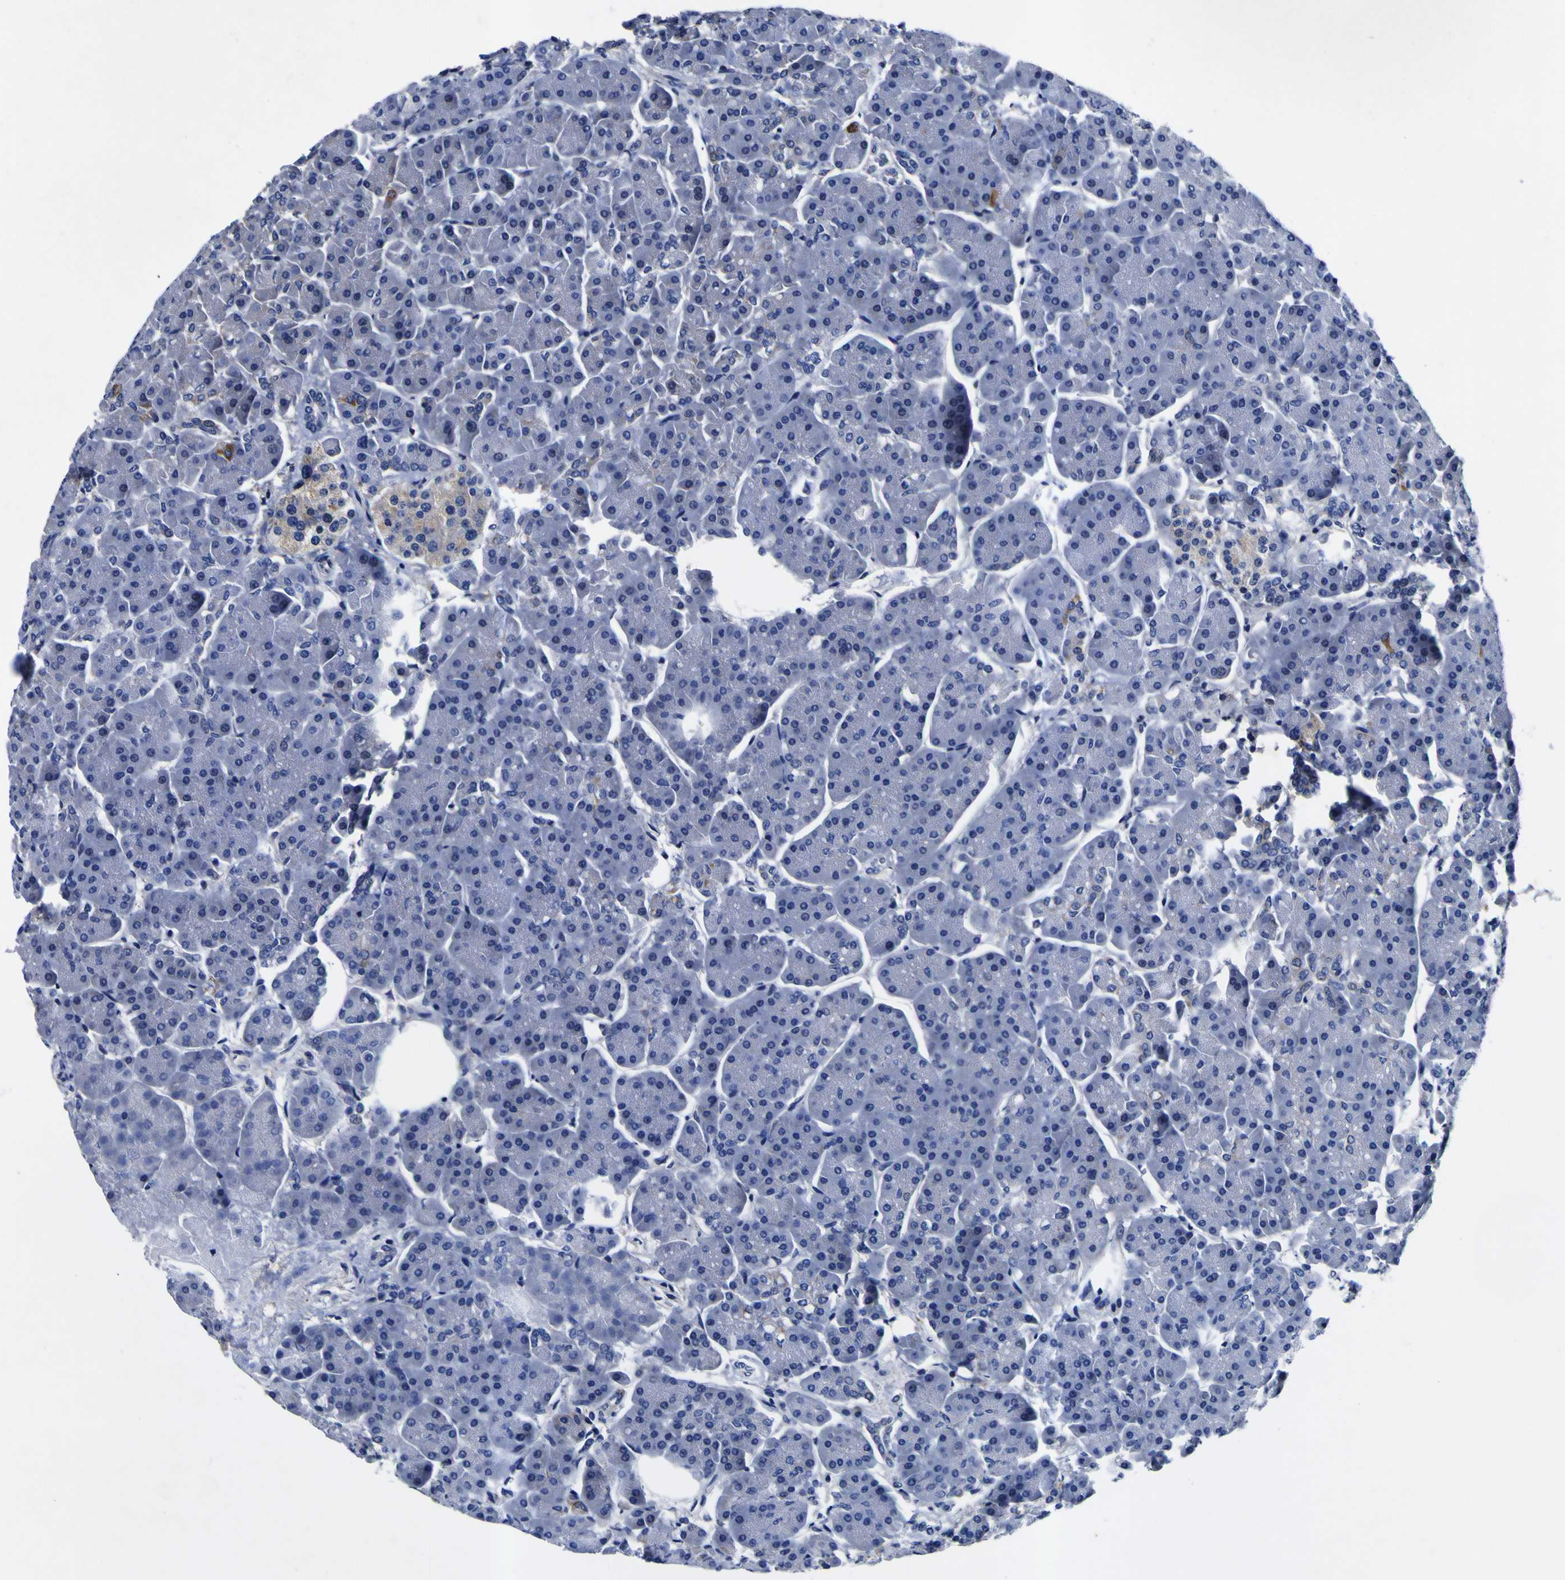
{"staining": {"intensity": "negative", "quantity": "none", "location": "none"}, "tissue": "pancreas", "cell_type": "Exocrine glandular cells", "image_type": "normal", "snomed": [{"axis": "morphology", "description": "Normal tissue, NOS"}, {"axis": "topography", "description": "Pancreas"}], "caption": "Immunohistochemistry (IHC) micrograph of unremarkable pancreas stained for a protein (brown), which demonstrates no positivity in exocrine glandular cells.", "gene": "VASN", "patient": {"sex": "female", "age": 70}}